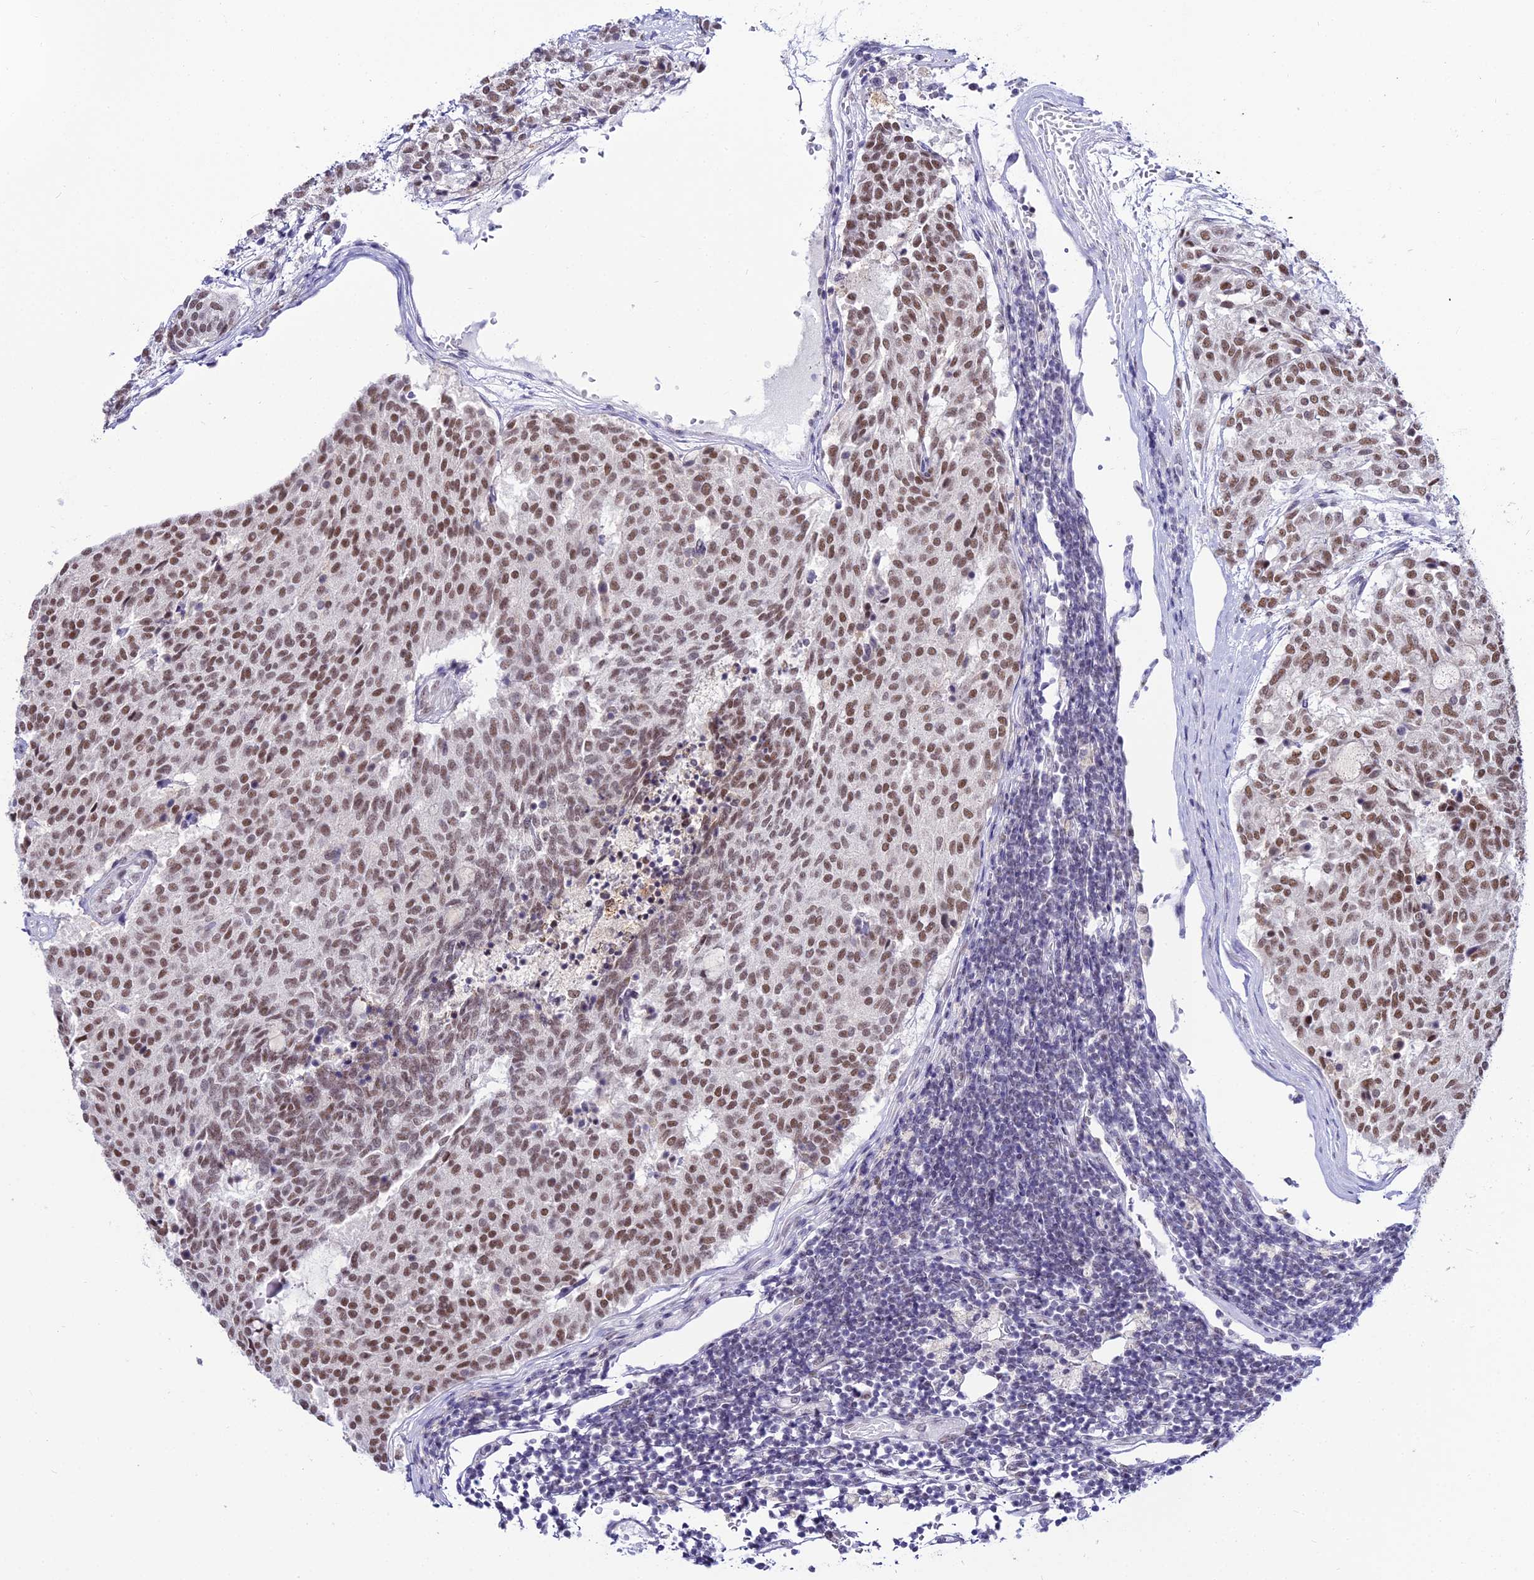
{"staining": {"intensity": "moderate", "quantity": ">75%", "location": "nuclear"}, "tissue": "carcinoid", "cell_type": "Tumor cells", "image_type": "cancer", "snomed": [{"axis": "morphology", "description": "Carcinoid, malignant, NOS"}, {"axis": "topography", "description": "Pancreas"}], "caption": "Tumor cells display moderate nuclear staining in about >75% of cells in carcinoid.", "gene": "RBM12", "patient": {"sex": "female", "age": 54}}